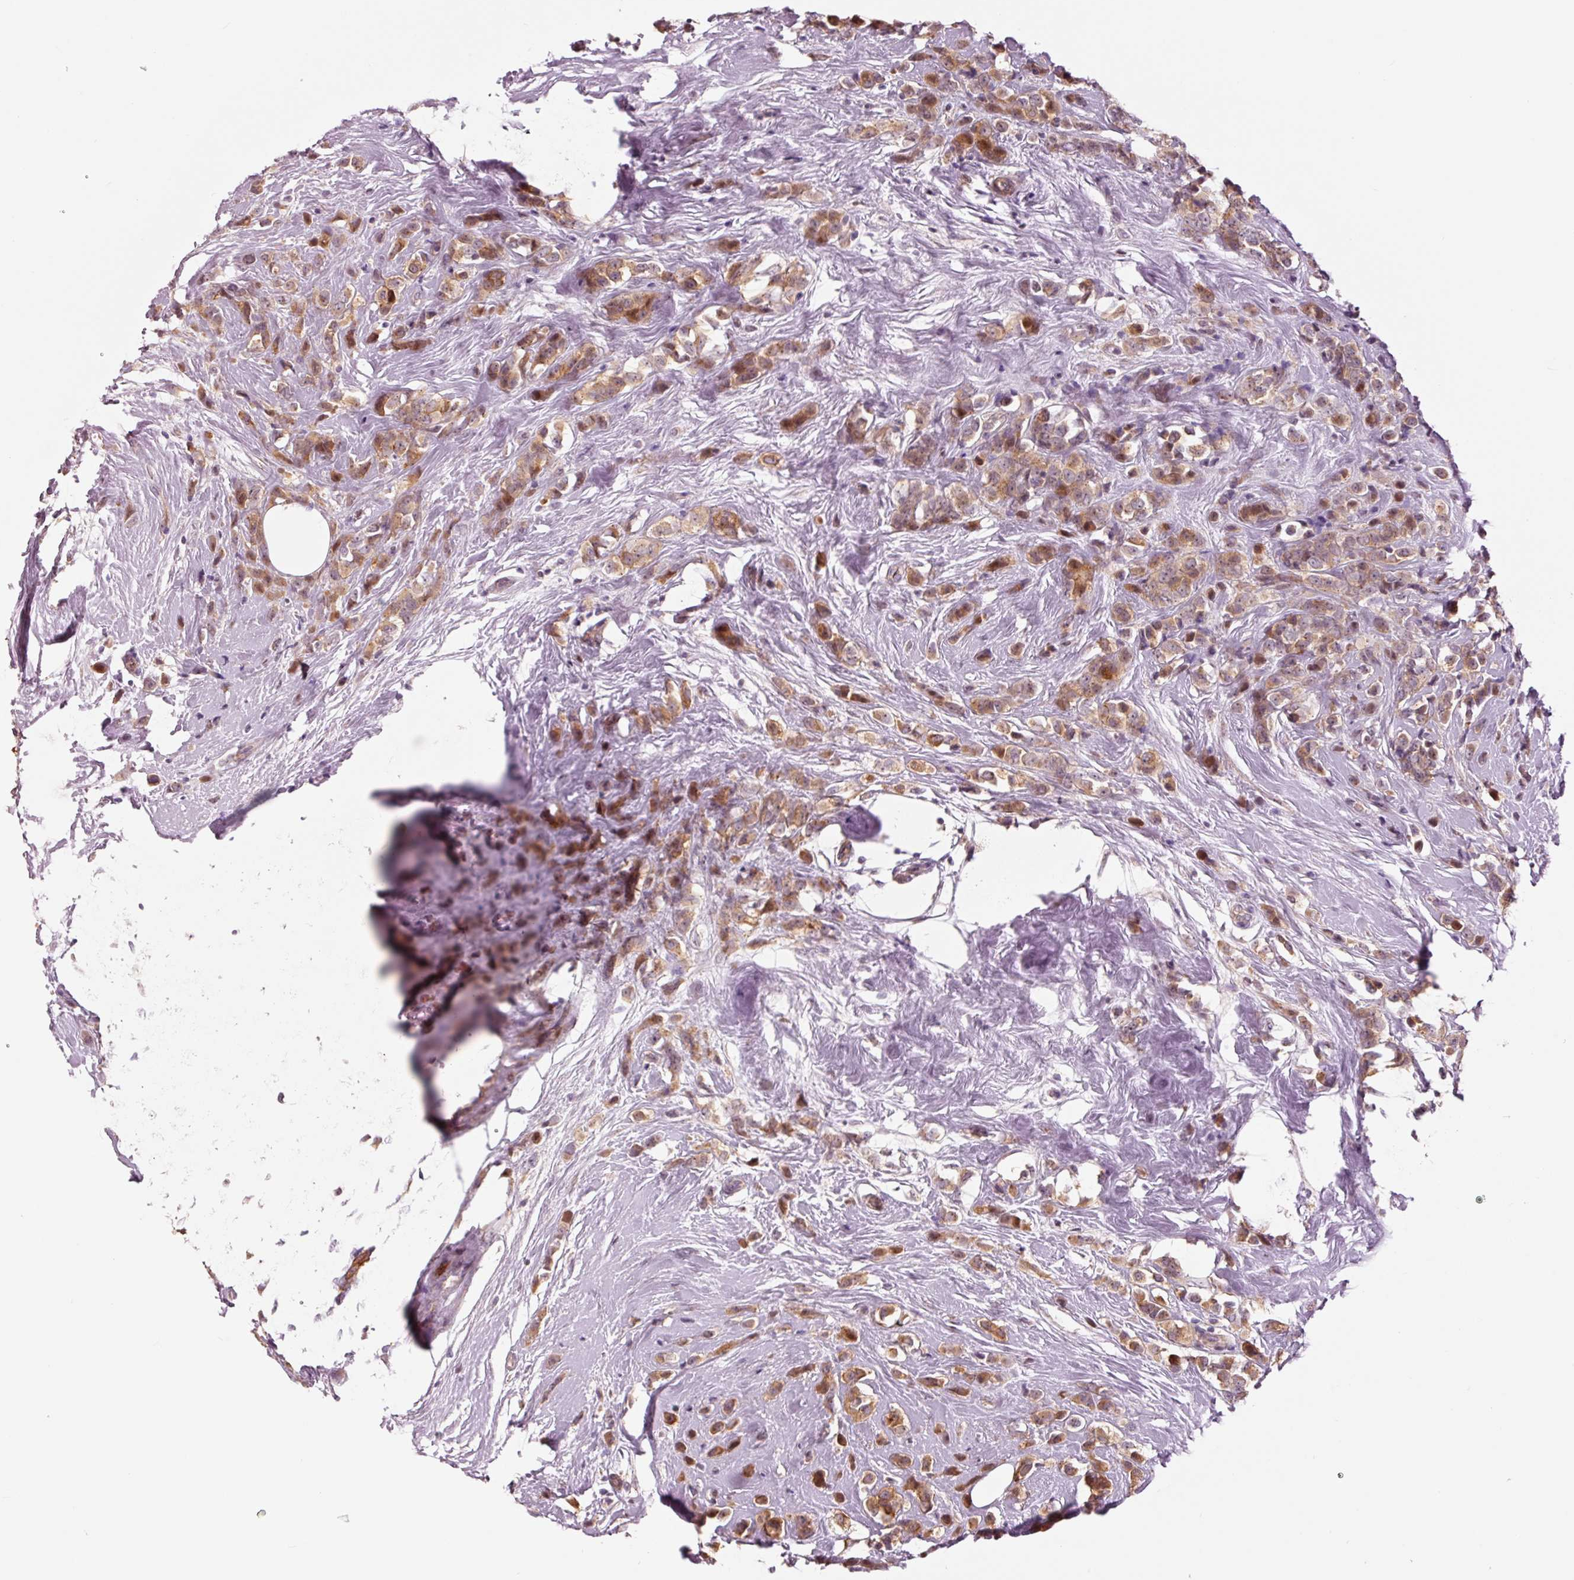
{"staining": {"intensity": "moderate", "quantity": ">75%", "location": "cytoplasmic/membranous,nuclear"}, "tissue": "breast cancer", "cell_type": "Tumor cells", "image_type": "cancer", "snomed": [{"axis": "morphology", "description": "Duct carcinoma"}, {"axis": "topography", "description": "Breast"}], "caption": "A brown stain labels moderate cytoplasmic/membranous and nuclear positivity of a protein in human breast infiltrating ductal carcinoma tumor cells.", "gene": "DAPP1", "patient": {"sex": "female", "age": 80}}